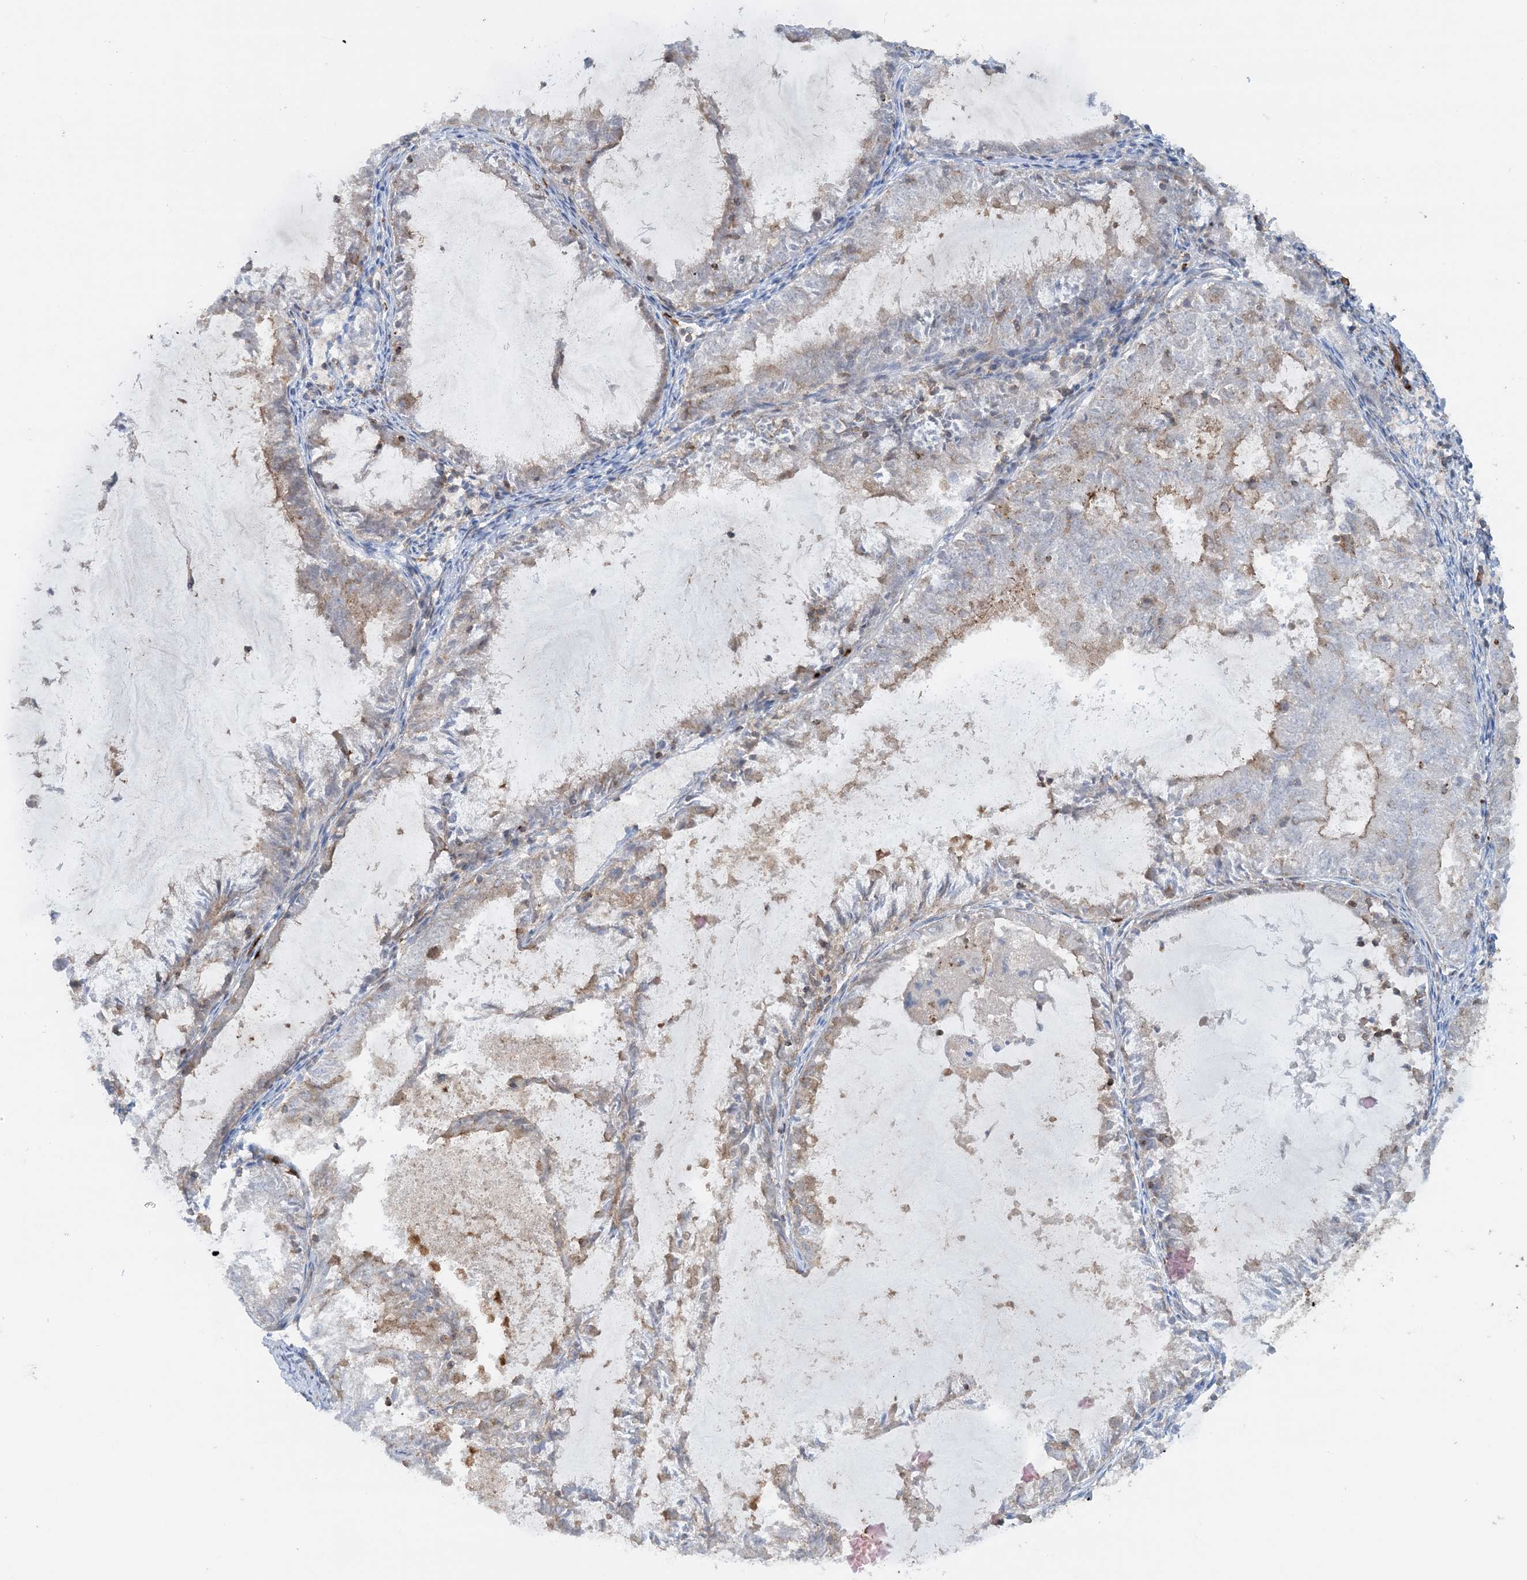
{"staining": {"intensity": "moderate", "quantity": "<25%", "location": "cytoplasmic/membranous"}, "tissue": "endometrial cancer", "cell_type": "Tumor cells", "image_type": "cancer", "snomed": [{"axis": "morphology", "description": "Adenocarcinoma, NOS"}, {"axis": "topography", "description": "Endometrium"}], "caption": "Immunohistochemical staining of human endometrial adenocarcinoma reveals low levels of moderate cytoplasmic/membranous protein expression in approximately <25% of tumor cells. (Brightfield microscopy of DAB IHC at high magnification).", "gene": "STAM2", "patient": {"sex": "female", "age": 57}}